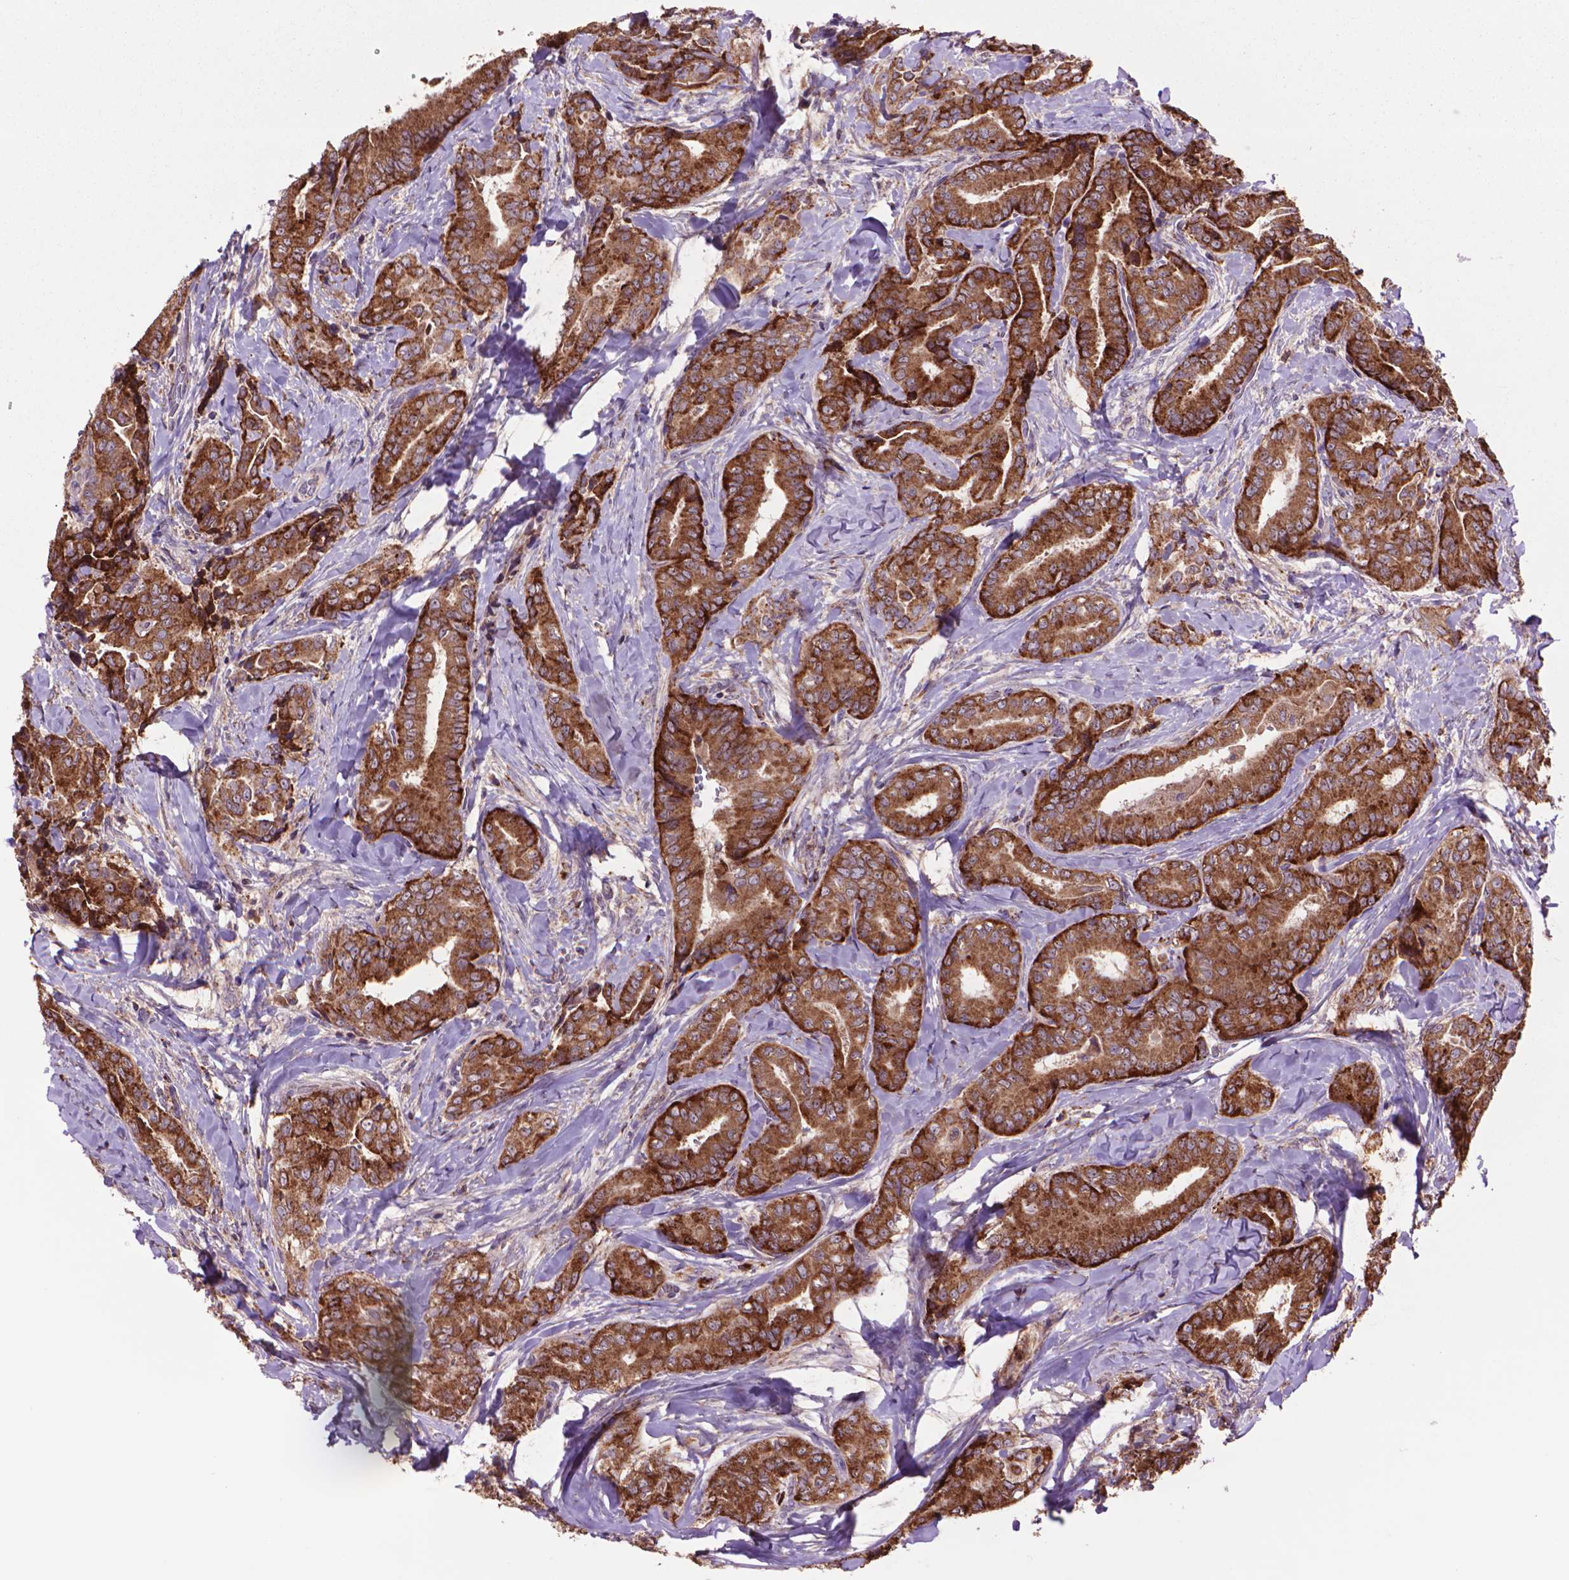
{"staining": {"intensity": "strong", "quantity": ">75%", "location": "cytoplasmic/membranous"}, "tissue": "thyroid cancer", "cell_type": "Tumor cells", "image_type": "cancer", "snomed": [{"axis": "morphology", "description": "Papillary adenocarcinoma, NOS"}, {"axis": "topography", "description": "Thyroid gland"}], "caption": "The micrograph displays staining of thyroid papillary adenocarcinoma, revealing strong cytoplasmic/membranous protein positivity (brown color) within tumor cells.", "gene": "GLB1", "patient": {"sex": "male", "age": 61}}